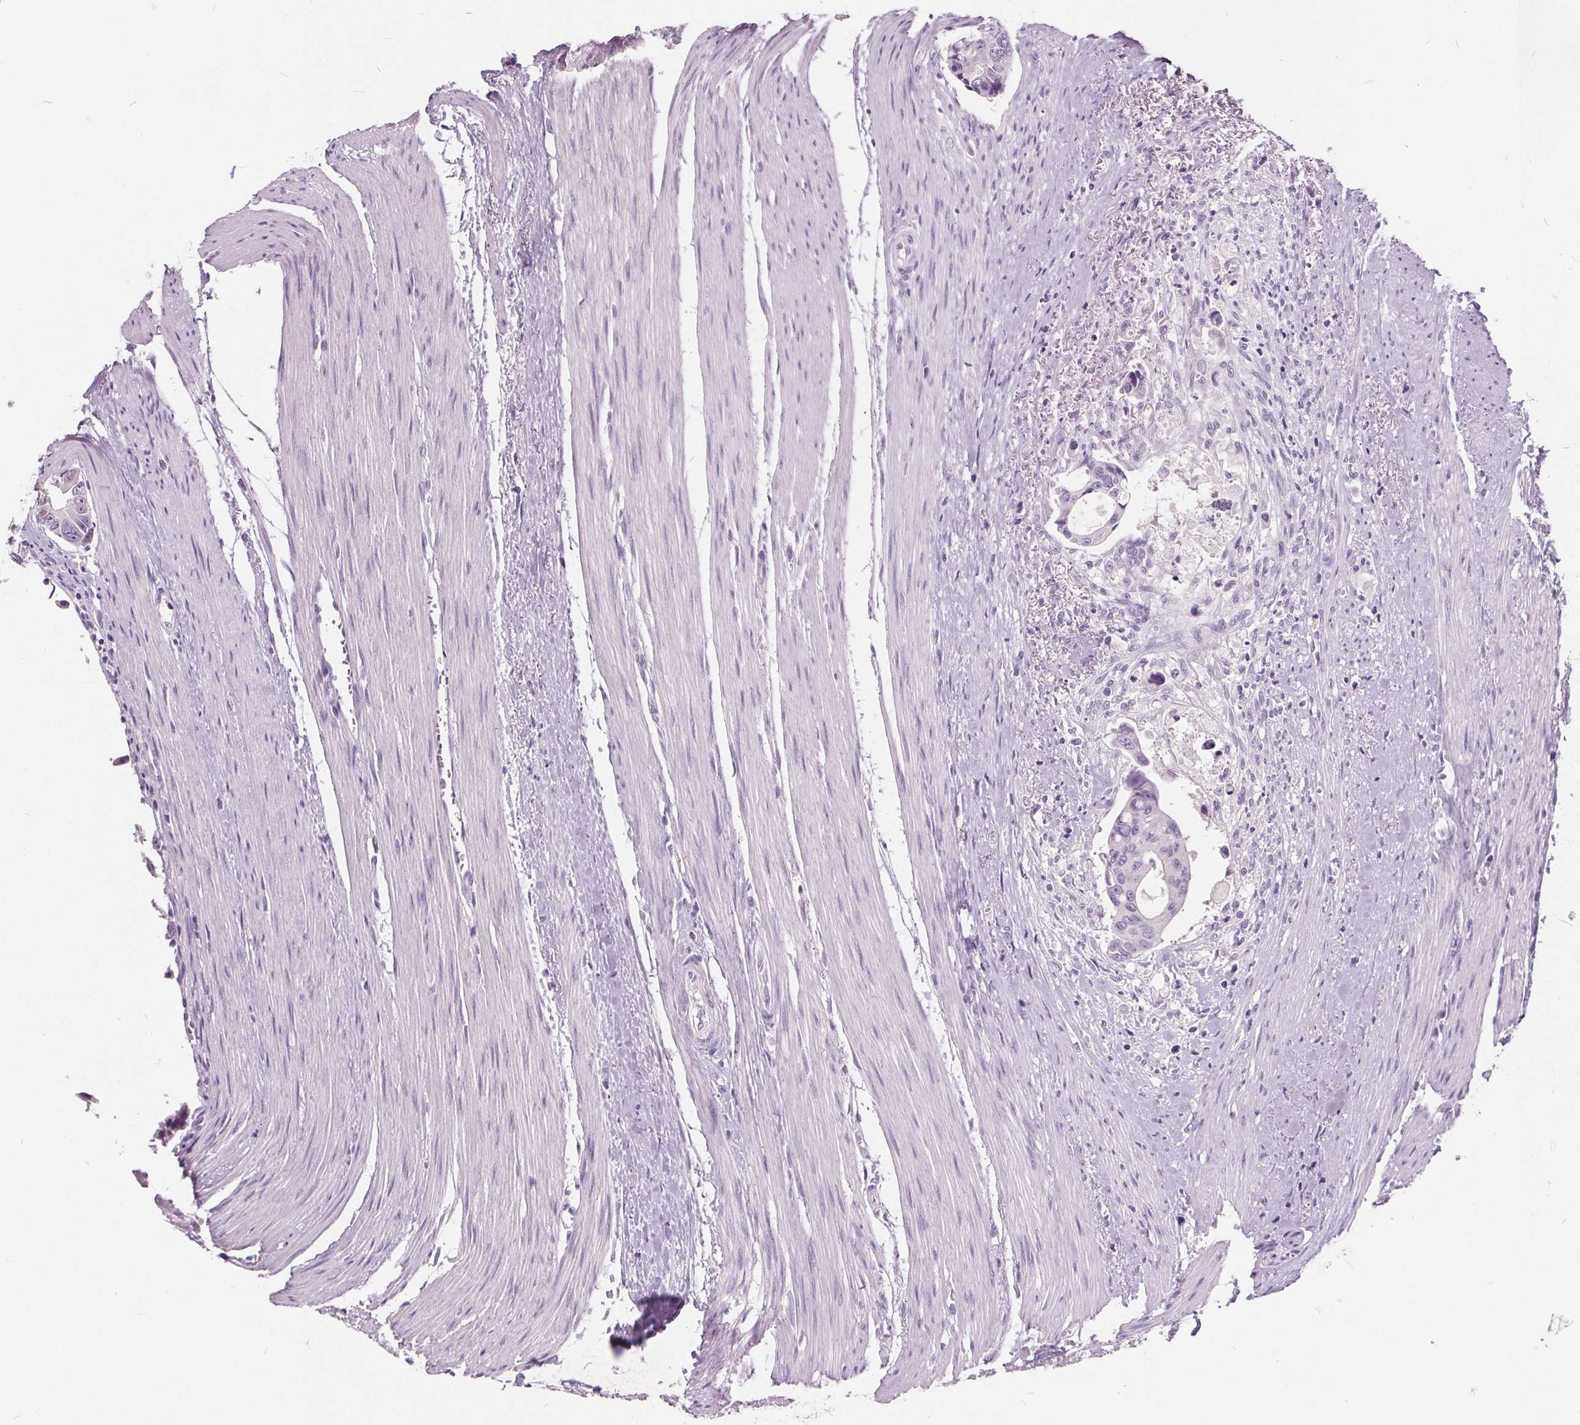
{"staining": {"intensity": "negative", "quantity": "none", "location": "none"}, "tissue": "colorectal cancer", "cell_type": "Tumor cells", "image_type": "cancer", "snomed": [{"axis": "morphology", "description": "Adenocarcinoma, NOS"}, {"axis": "topography", "description": "Rectum"}], "caption": "Immunohistochemistry micrograph of human colorectal adenocarcinoma stained for a protein (brown), which reveals no positivity in tumor cells.", "gene": "PLA2G2E", "patient": {"sex": "male", "age": 76}}